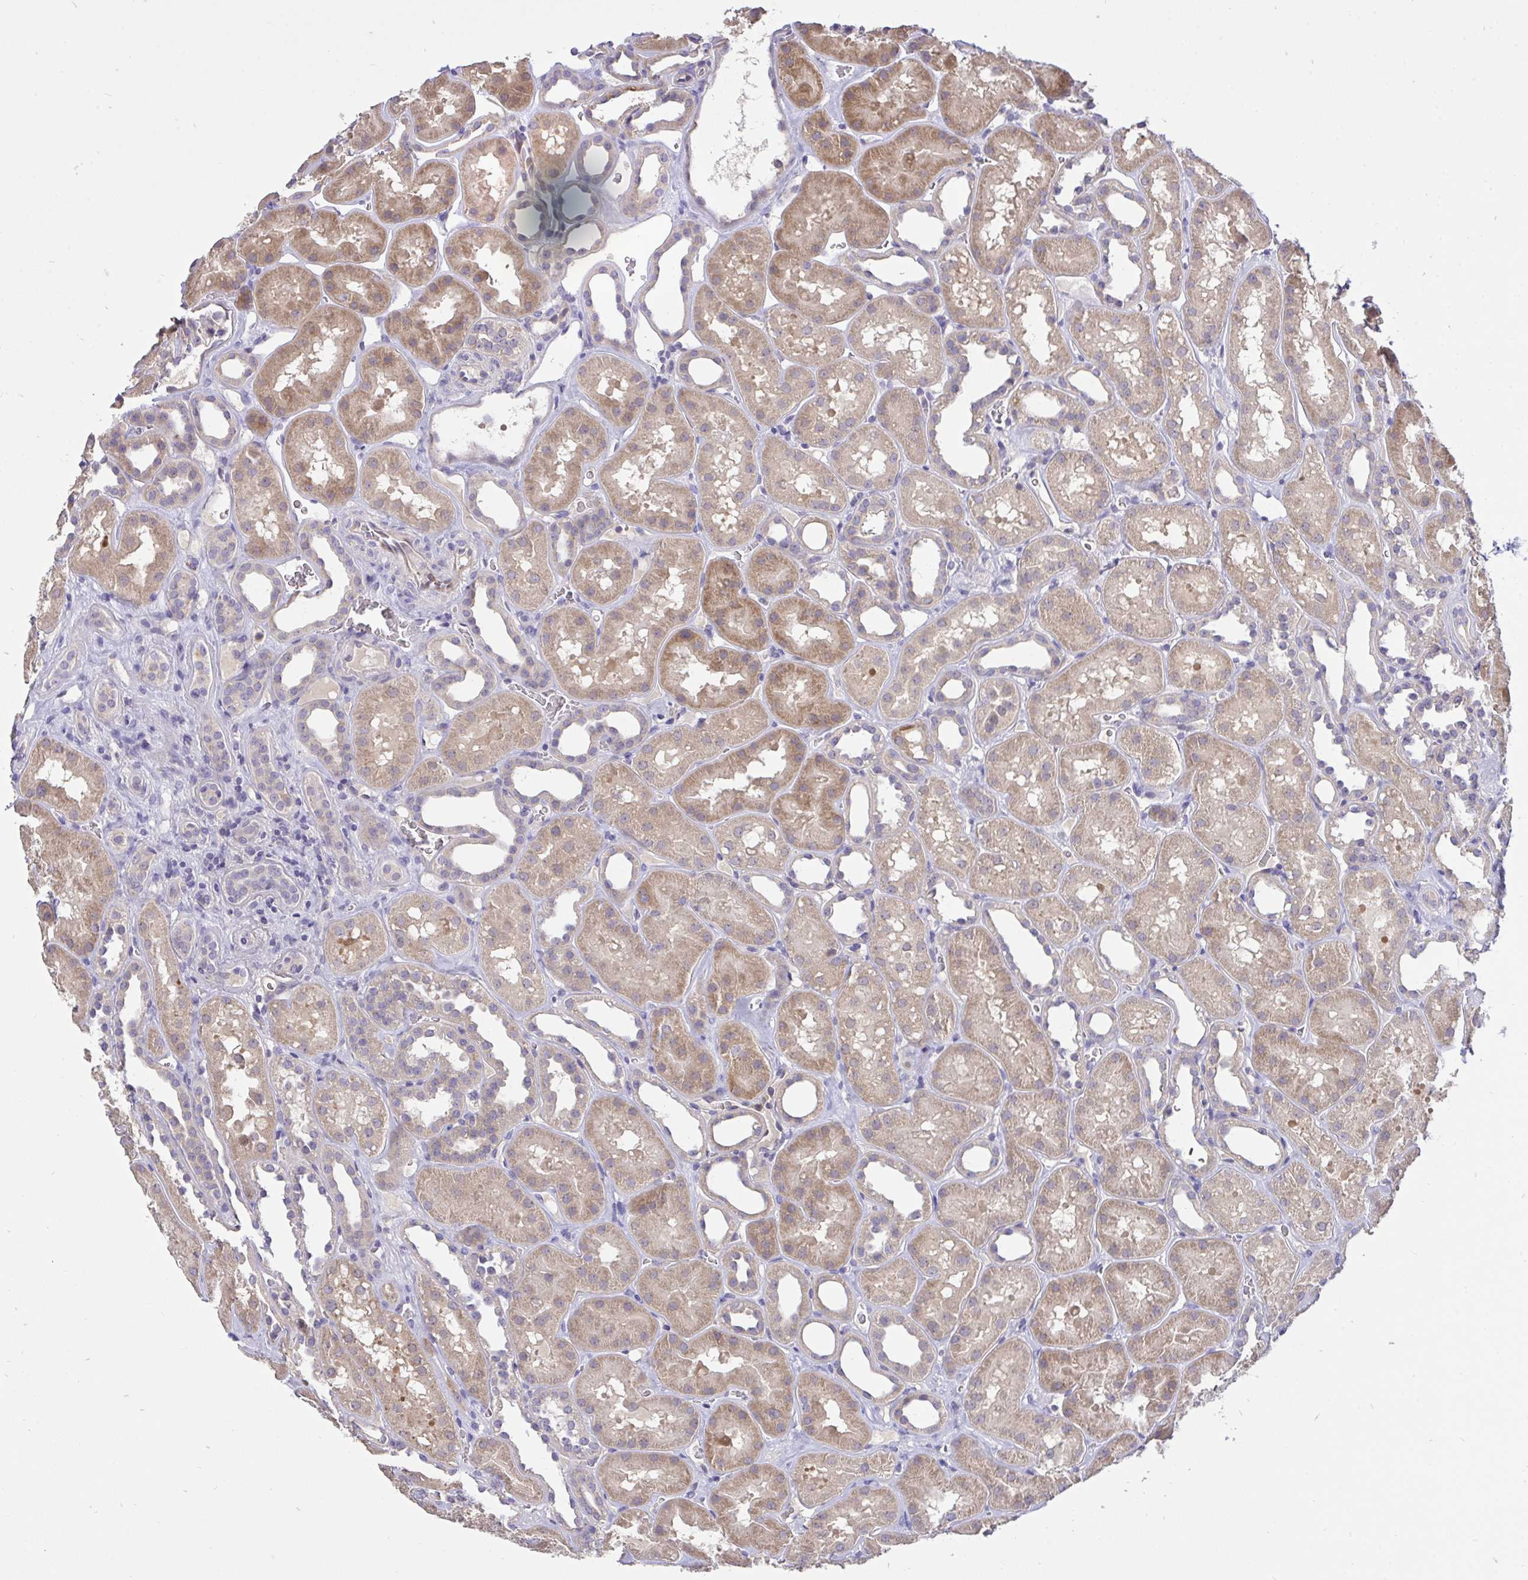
{"staining": {"intensity": "moderate", "quantity": "<25%", "location": "cytoplasmic/membranous"}, "tissue": "kidney", "cell_type": "Cells in glomeruli", "image_type": "normal", "snomed": [{"axis": "morphology", "description": "Normal tissue, NOS"}, {"axis": "topography", "description": "Kidney"}], "caption": "Immunohistochemistry (IHC) photomicrograph of normal kidney: human kidney stained using immunohistochemistry (IHC) displays low levels of moderate protein expression localized specifically in the cytoplasmic/membranous of cells in glomeruli, appearing as a cytoplasmic/membranous brown color.", "gene": "C19orf54", "patient": {"sex": "female", "age": 41}}